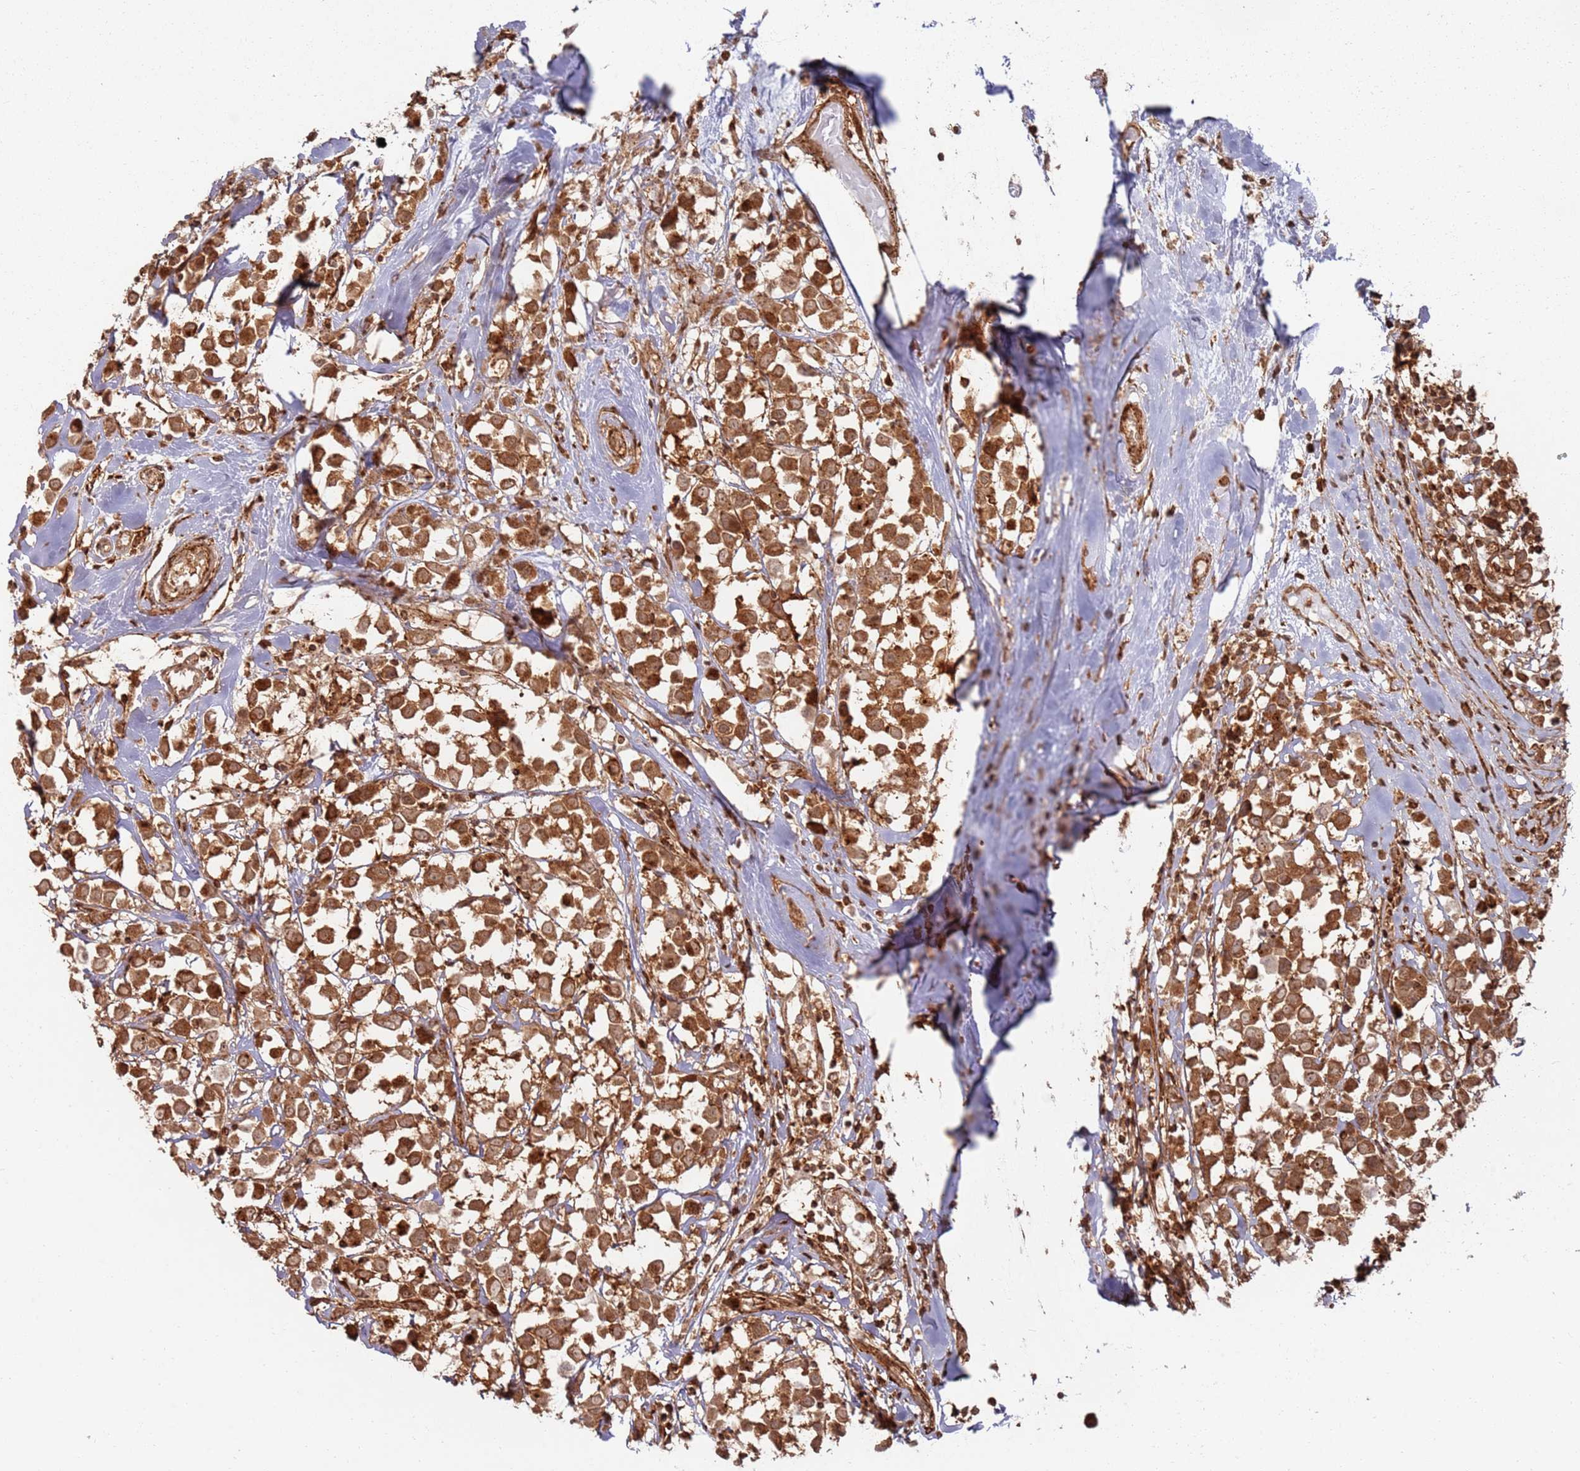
{"staining": {"intensity": "strong", "quantity": ">75%", "location": "cytoplasmic/membranous"}, "tissue": "breast cancer", "cell_type": "Tumor cells", "image_type": "cancer", "snomed": [{"axis": "morphology", "description": "Duct carcinoma"}, {"axis": "topography", "description": "Breast"}], "caption": "This photomicrograph displays immunohistochemistry (IHC) staining of breast cancer (invasive ductal carcinoma), with high strong cytoplasmic/membranous positivity in about >75% of tumor cells.", "gene": "PIH1D1", "patient": {"sex": "female", "age": 61}}